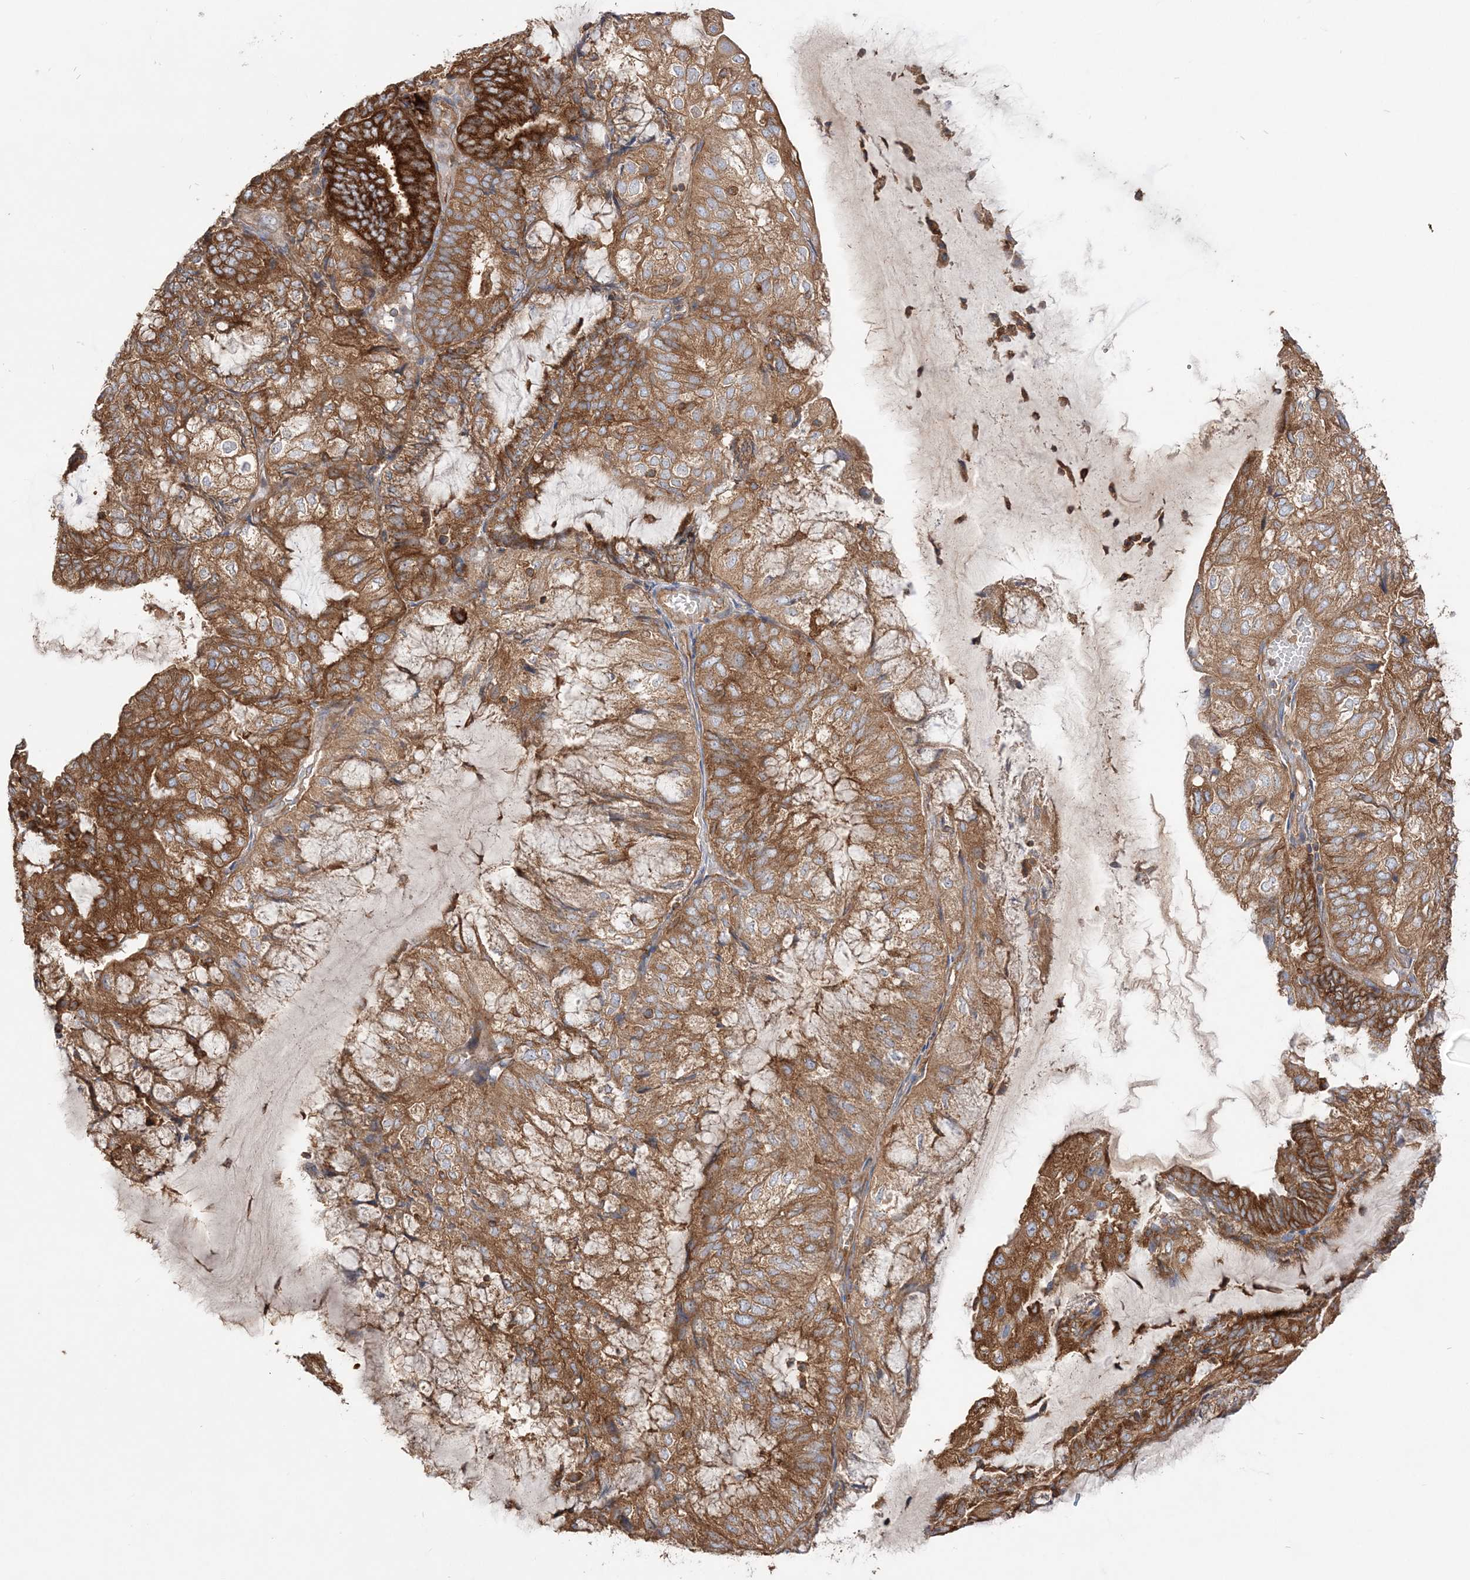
{"staining": {"intensity": "strong", "quantity": ">75%", "location": "cytoplasmic/membranous"}, "tissue": "endometrial cancer", "cell_type": "Tumor cells", "image_type": "cancer", "snomed": [{"axis": "morphology", "description": "Adenocarcinoma, NOS"}, {"axis": "topography", "description": "Endometrium"}], "caption": "Tumor cells display high levels of strong cytoplasmic/membranous expression in about >75% of cells in human endometrial cancer.", "gene": "TBC1D5", "patient": {"sex": "female", "age": 81}}